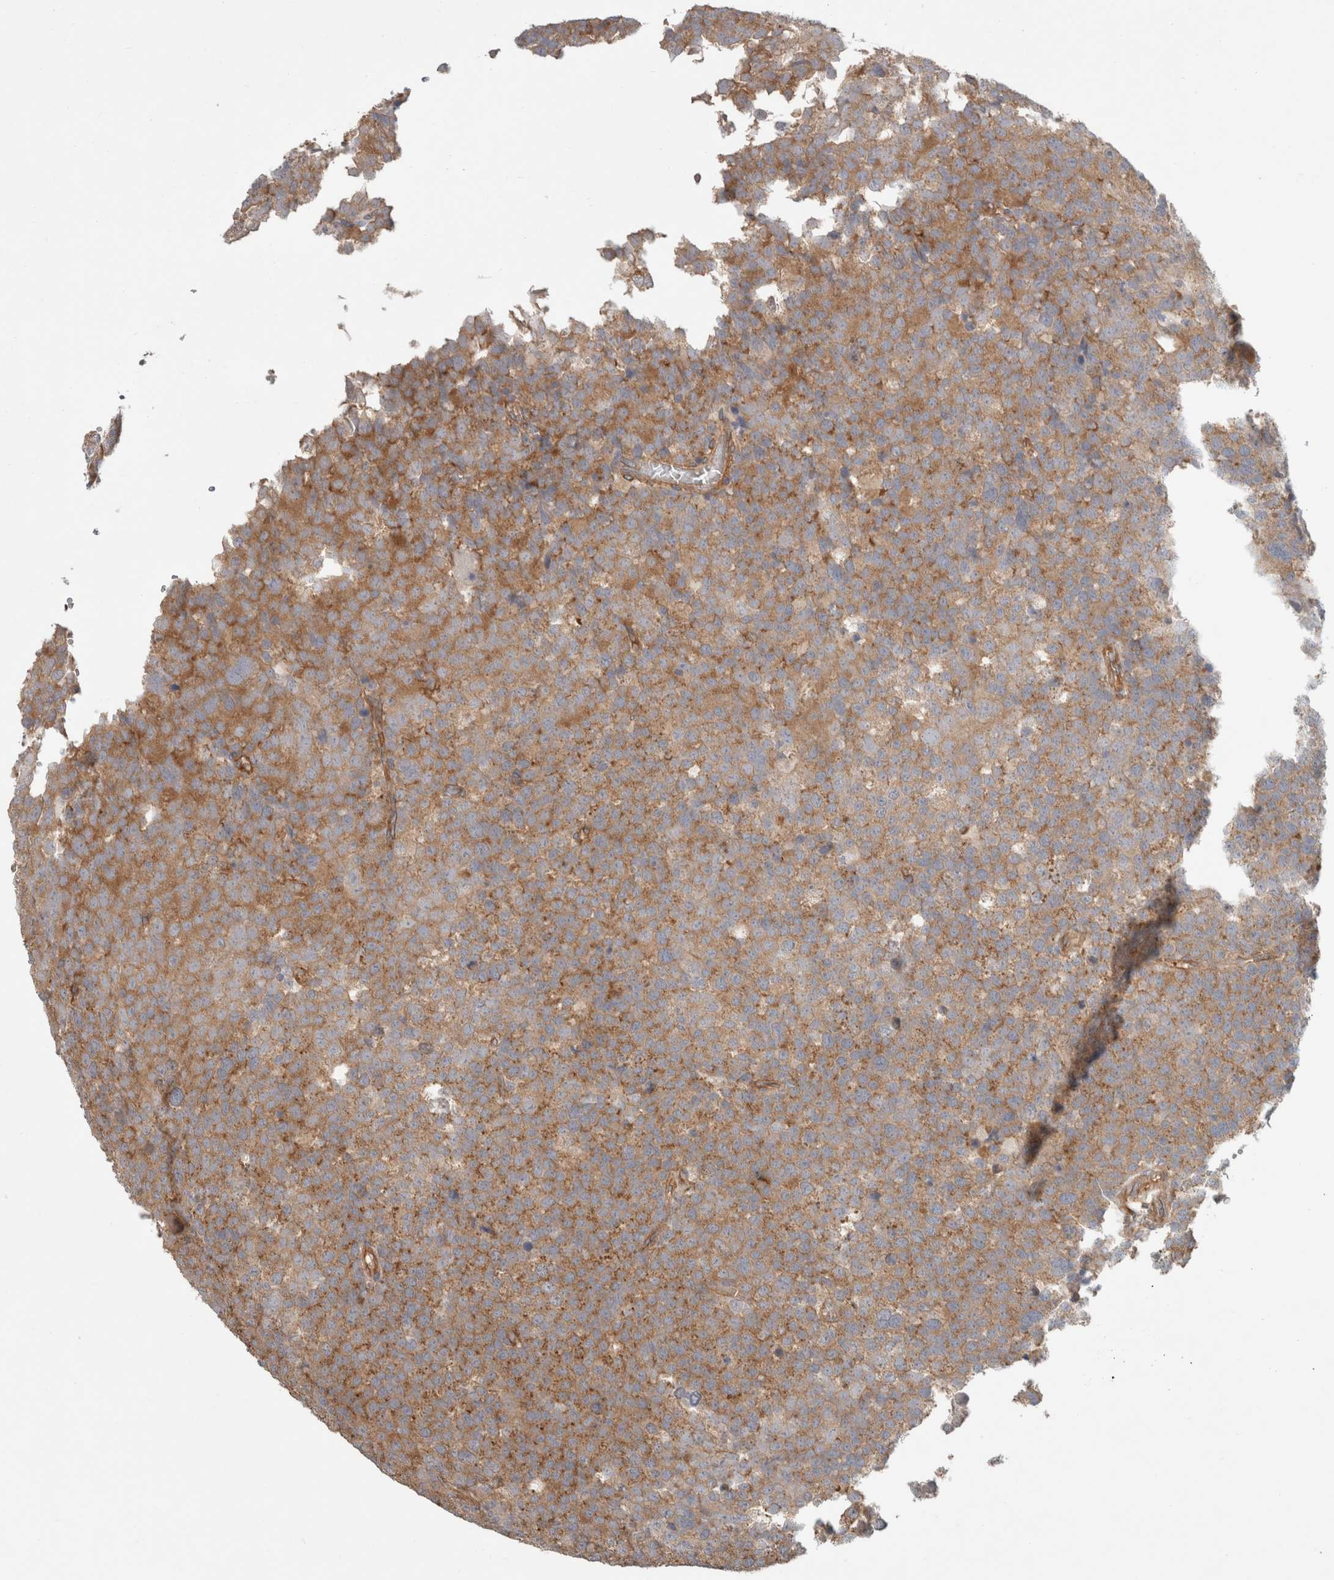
{"staining": {"intensity": "moderate", "quantity": ">75%", "location": "cytoplasmic/membranous"}, "tissue": "testis cancer", "cell_type": "Tumor cells", "image_type": "cancer", "snomed": [{"axis": "morphology", "description": "Seminoma, NOS"}, {"axis": "topography", "description": "Testis"}], "caption": "A brown stain shows moderate cytoplasmic/membranous staining of a protein in human testis seminoma tumor cells.", "gene": "RASAL2", "patient": {"sex": "male", "age": 71}}